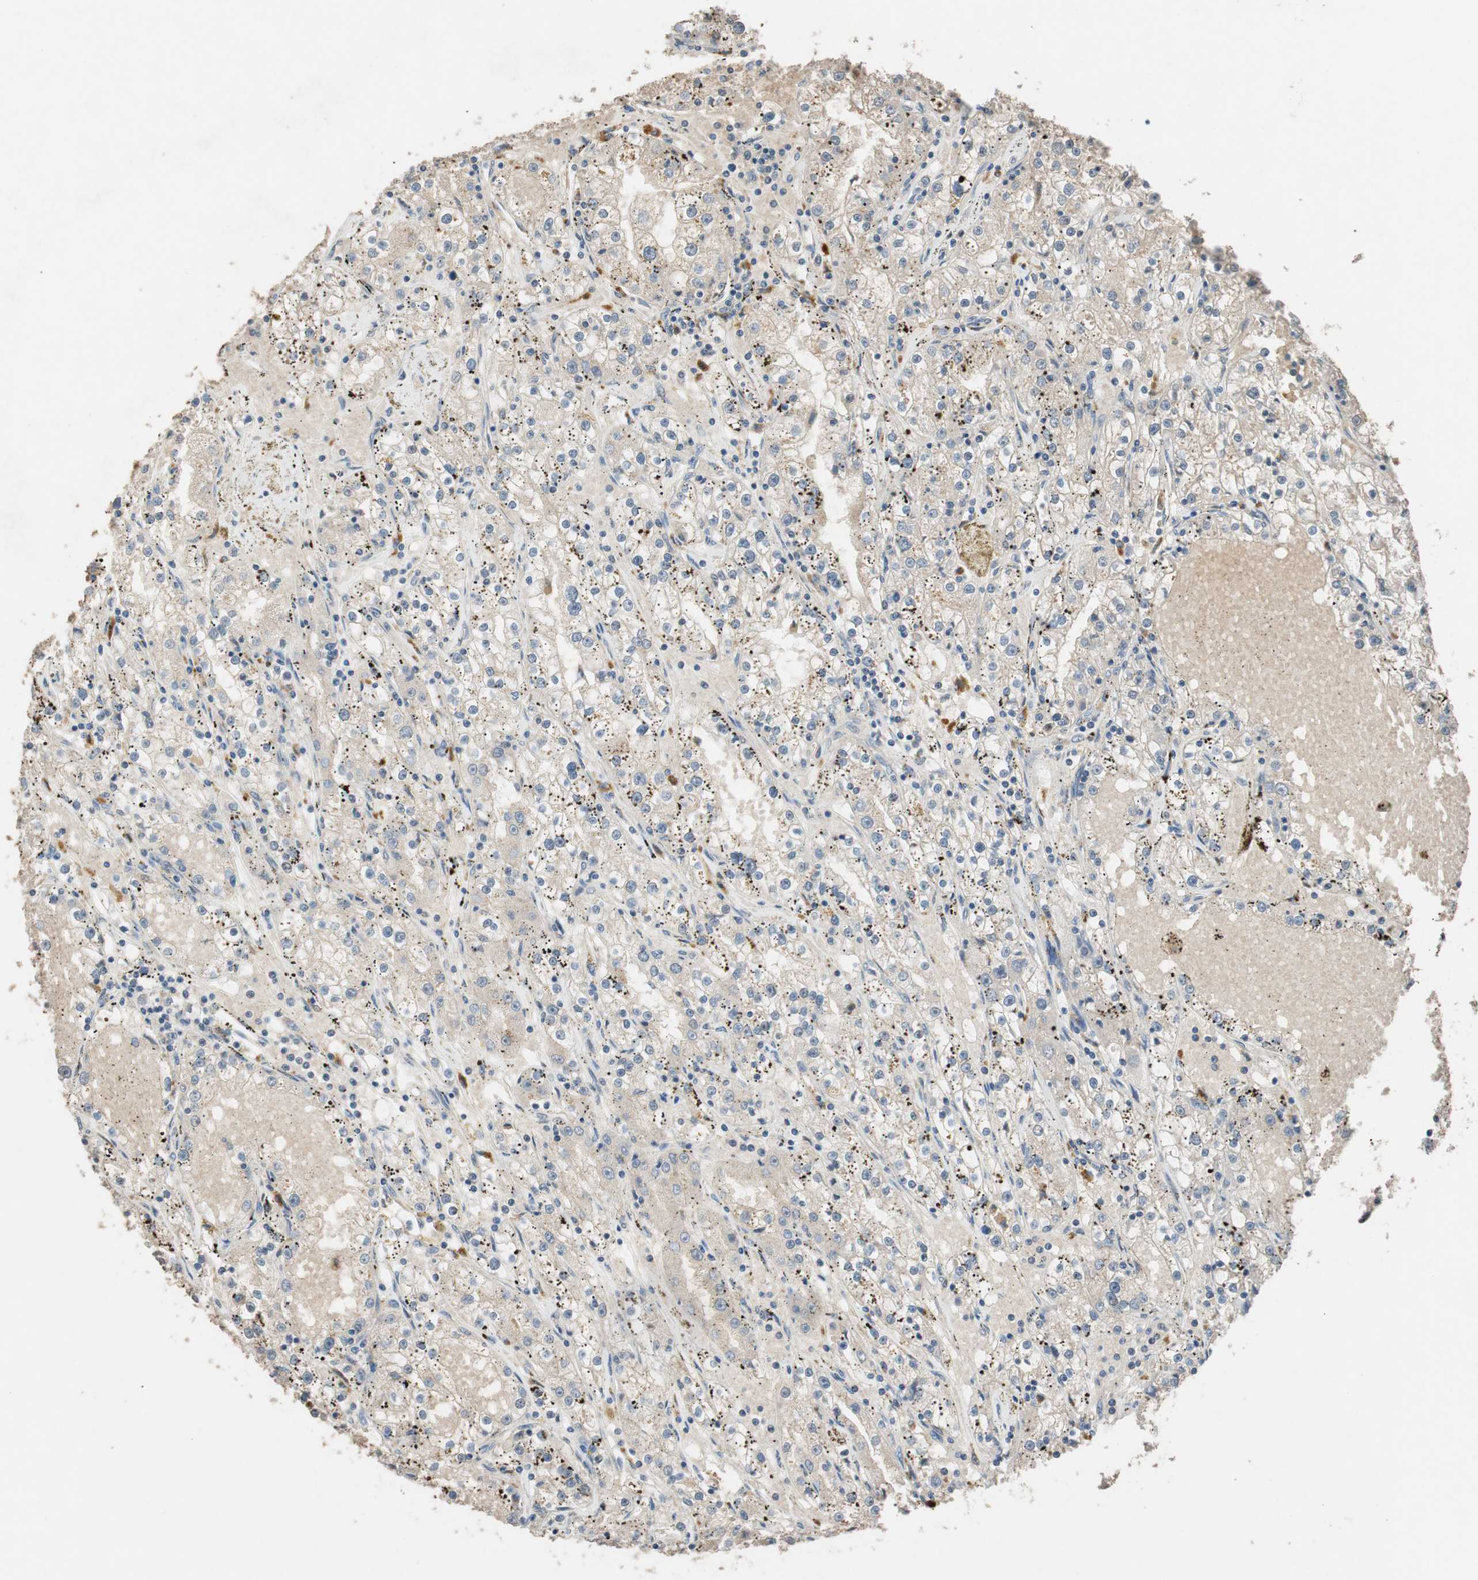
{"staining": {"intensity": "weak", "quantity": ">75%", "location": "cytoplasmic/membranous"}, "tissue": "renal cancer", "cell_type": "Tumor cells", "image_type": "cancer", "snomed": [{"axis": "morphology", "description": "Adenocarcinoma, NOS"}, {"axis": "topography", "description": "Kidney"}], "caption": "Human adenocarcinoma (renal) stained with a protein marker exhibits weak staining in tumor cells.", "gene": "GLB1", "patient": {"sex": "male", "age": 56}}